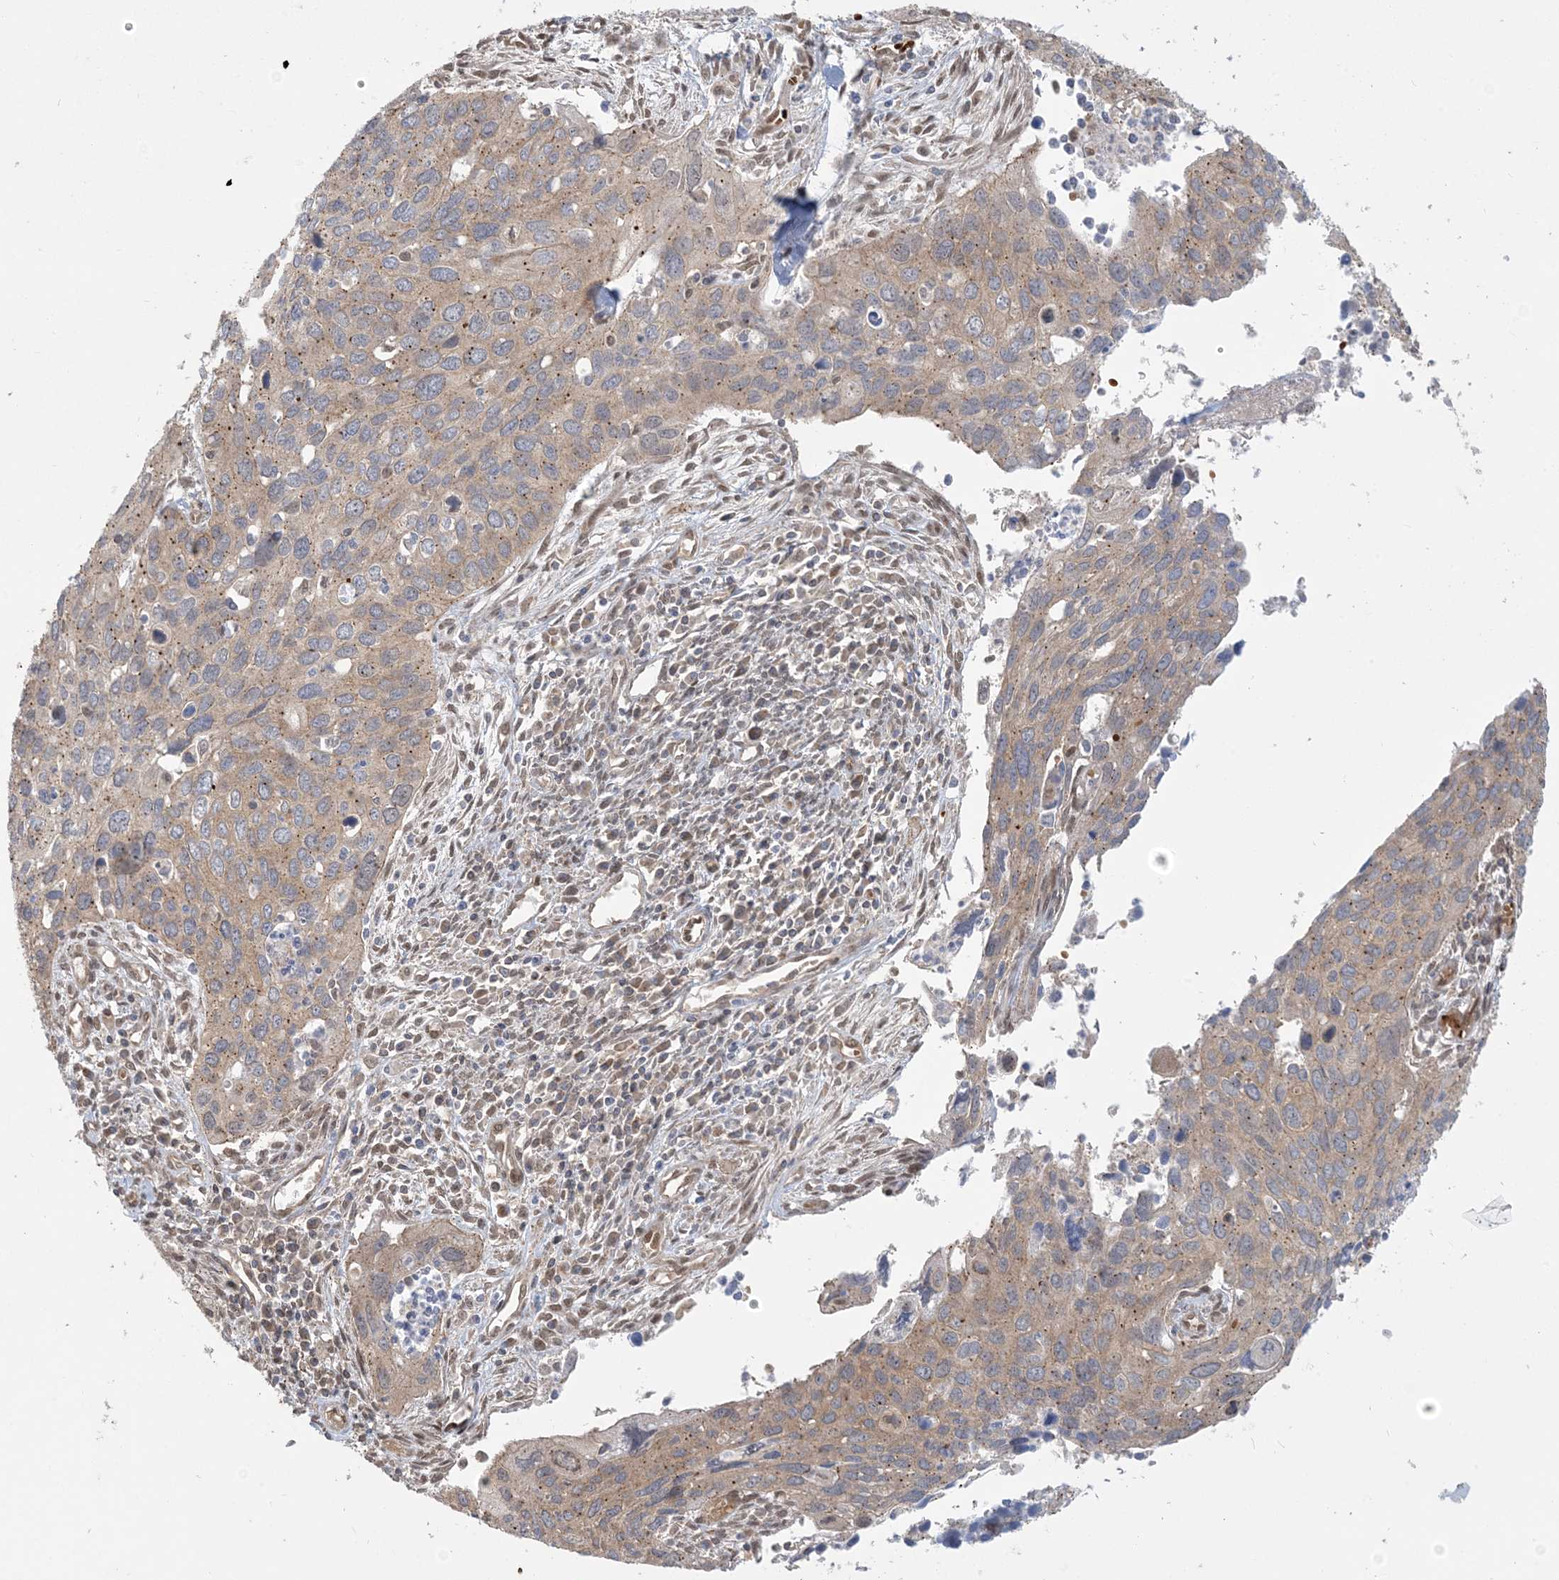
{"staining": {"intensity": "weak", "quantity": ">75%", "location": "cytoplasmic/membranous"}, "tissue": "cervical cancer", "cell_type": "Tumor cells", "image_type": "cancer", "snomed": [{"axis": "morphology", "description": "Squamous cell carcinoma, NOS"}, {"axis": "topography", "description": "Cervix"}], "caption": "Immunohistochemical staining of cervical cancer (squamous cell carcinoma) displays low levels of weak cytoplasmic/membranous protein staining in approximately >75% of tumor cells. (IHC, brightfield microscopy, high magnification).", "gene": "ABCF3", "patient": {"sex": "female", "age": 55}}